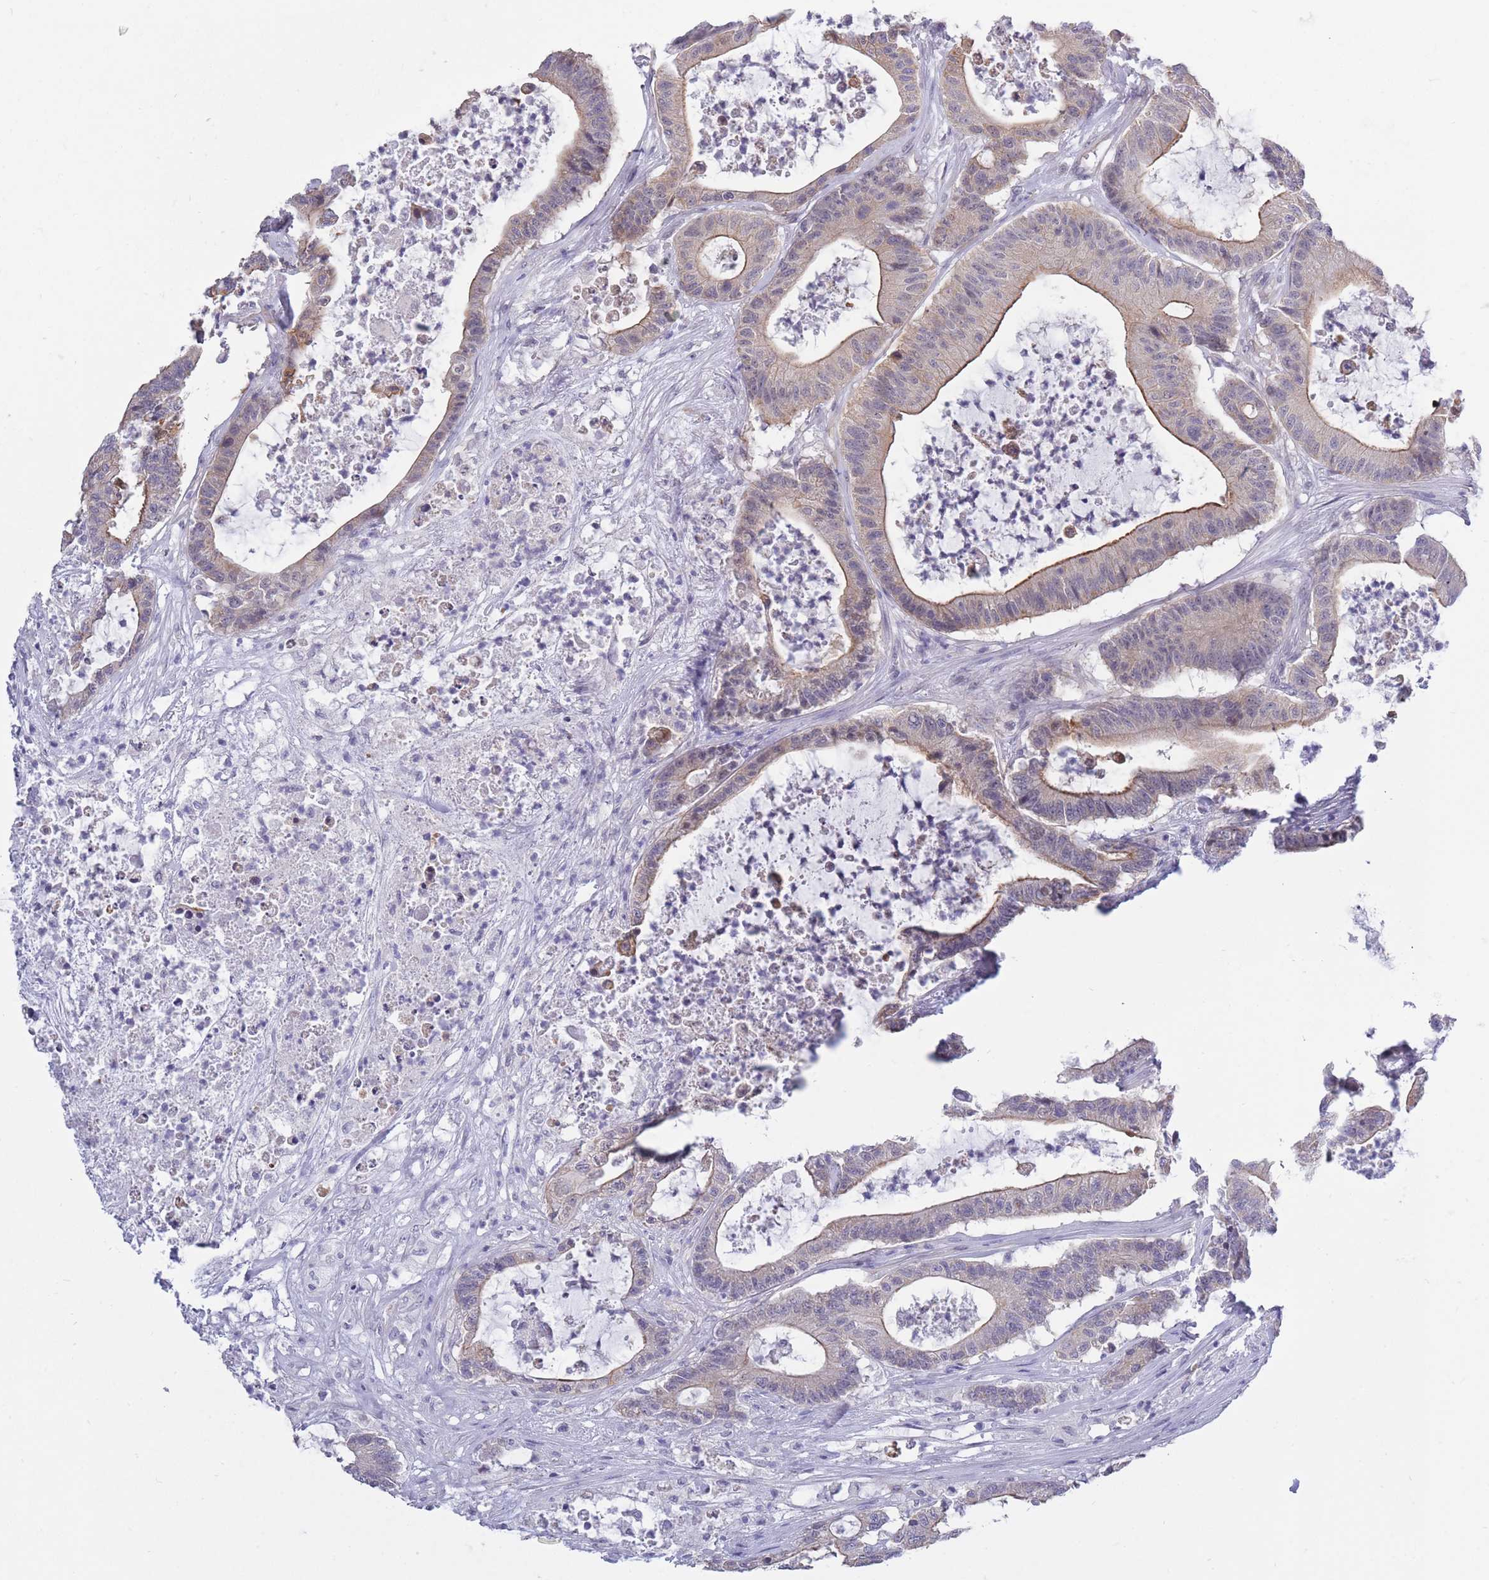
{"staining": {"intensity": "moderate", "quantity": "<25%", "location": "cytoplasmic/membranous"}, "tissue": "colorectal cancer", "cell_type": "Tumor cells", "image_type": "cancer", "snomed": [{"axis": "morphology", "description": "Adenocarcinoma, NOS"}, {"axis": "topography", "description": "Colon"}], "caption": "DAB immunohistochemical staining of colorectal cancer (adenocarcinoma) shows moderate cytoplasmic/membranous protein positivity in about <25% of tumor cells.", "gene": "C19orf25", "patient": {"sex": "female", "age": 84}}